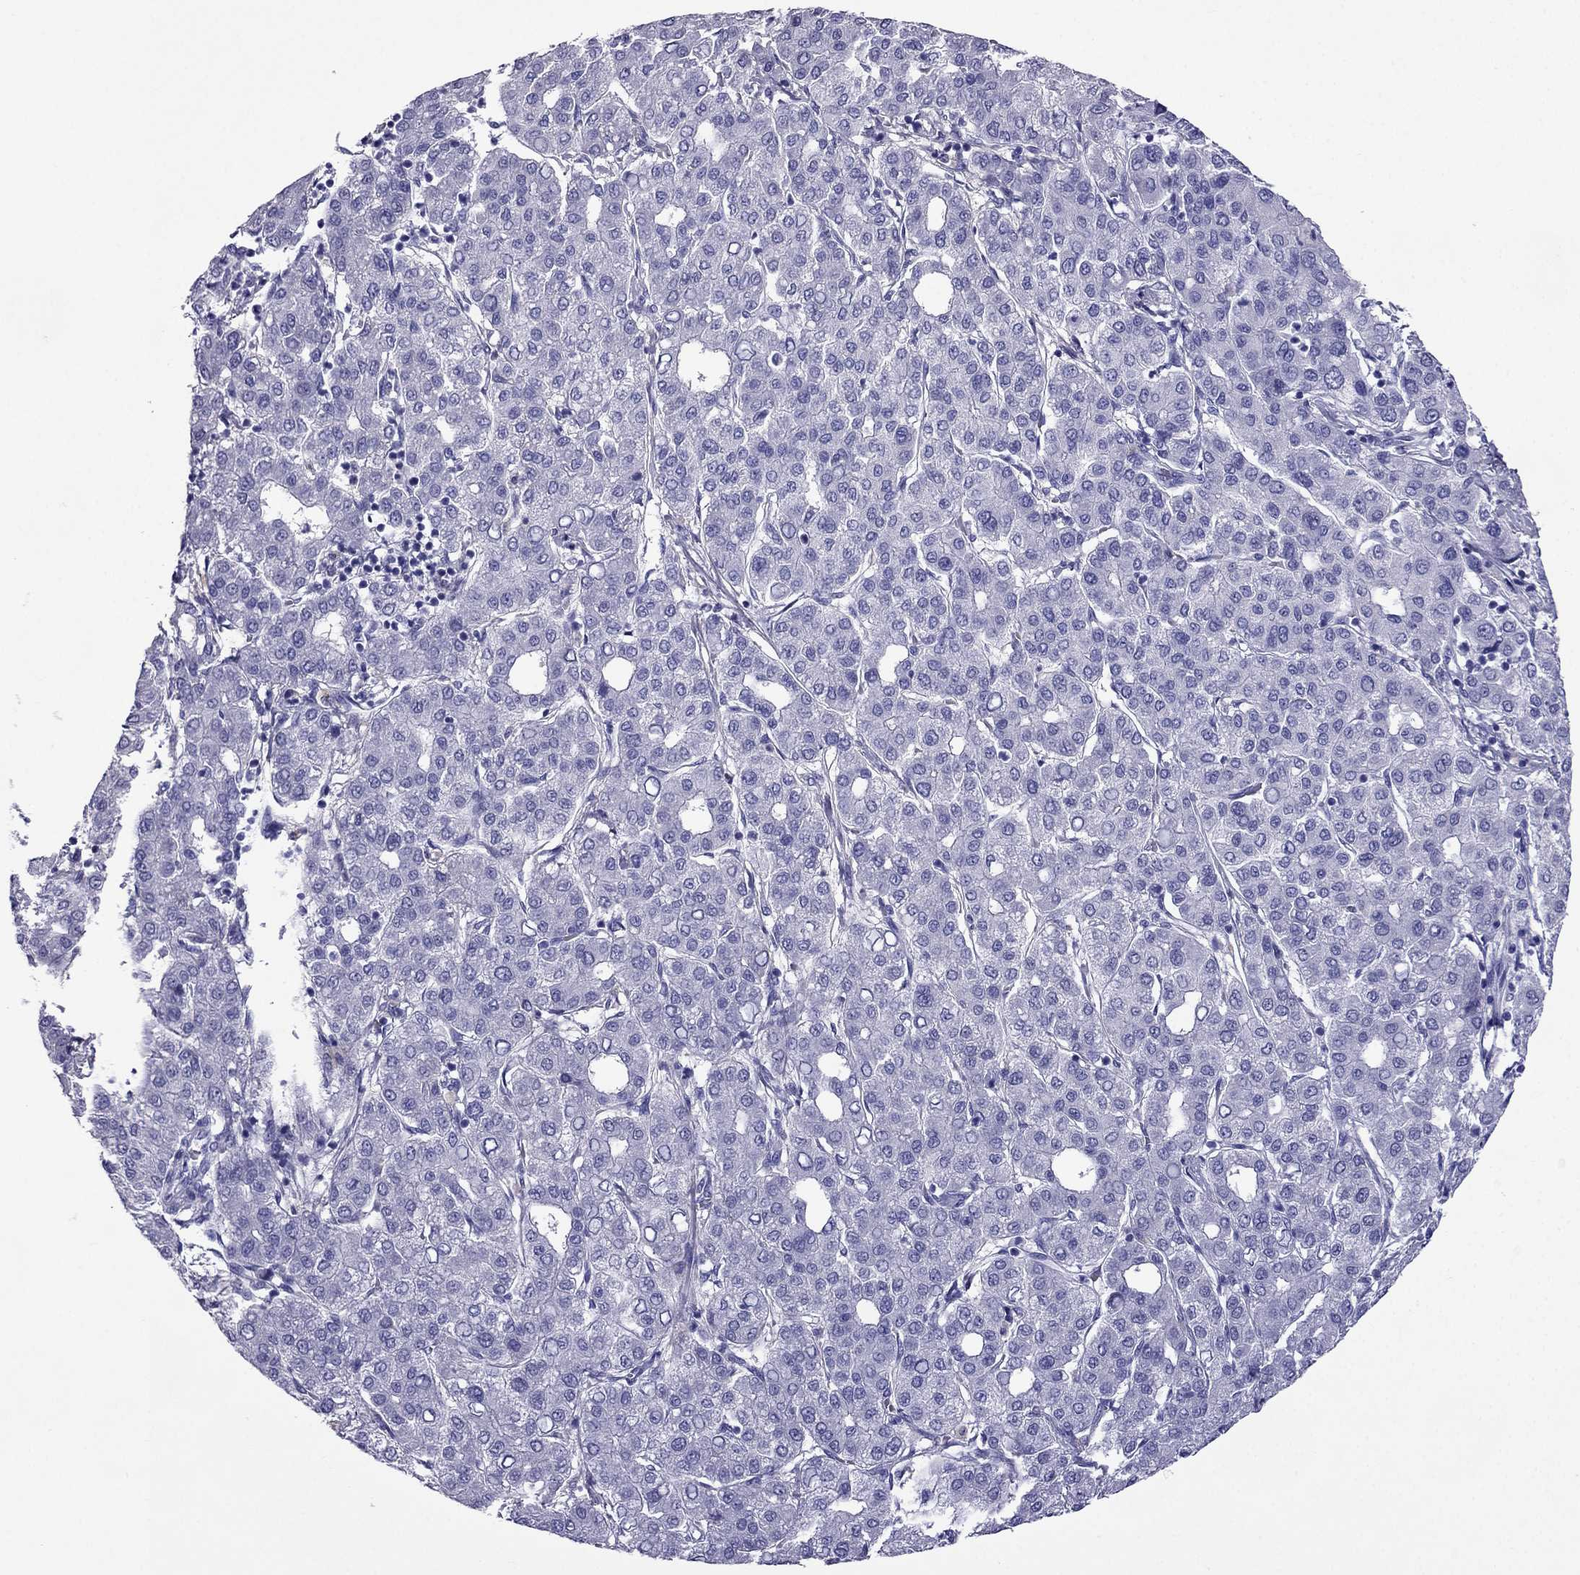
{"staining": {"intensity": "negative", "quantity": "none", "location": "none"}, "tissue": "liver cancer", "cell_type": "Tumor cells", "image_type": "cancer", "snomed": [{"axis": "morphology", "description": "Carcinoma, Hepatocellular, NOS"}, {"axis": "topography", "description": "Liver"}], "caption": "Tumor cells show no significant protein expression in liver cancer (hepatocellular carcinoma).", "gene": "ARR3", "patient": {"sex": "male", "age": 65}}